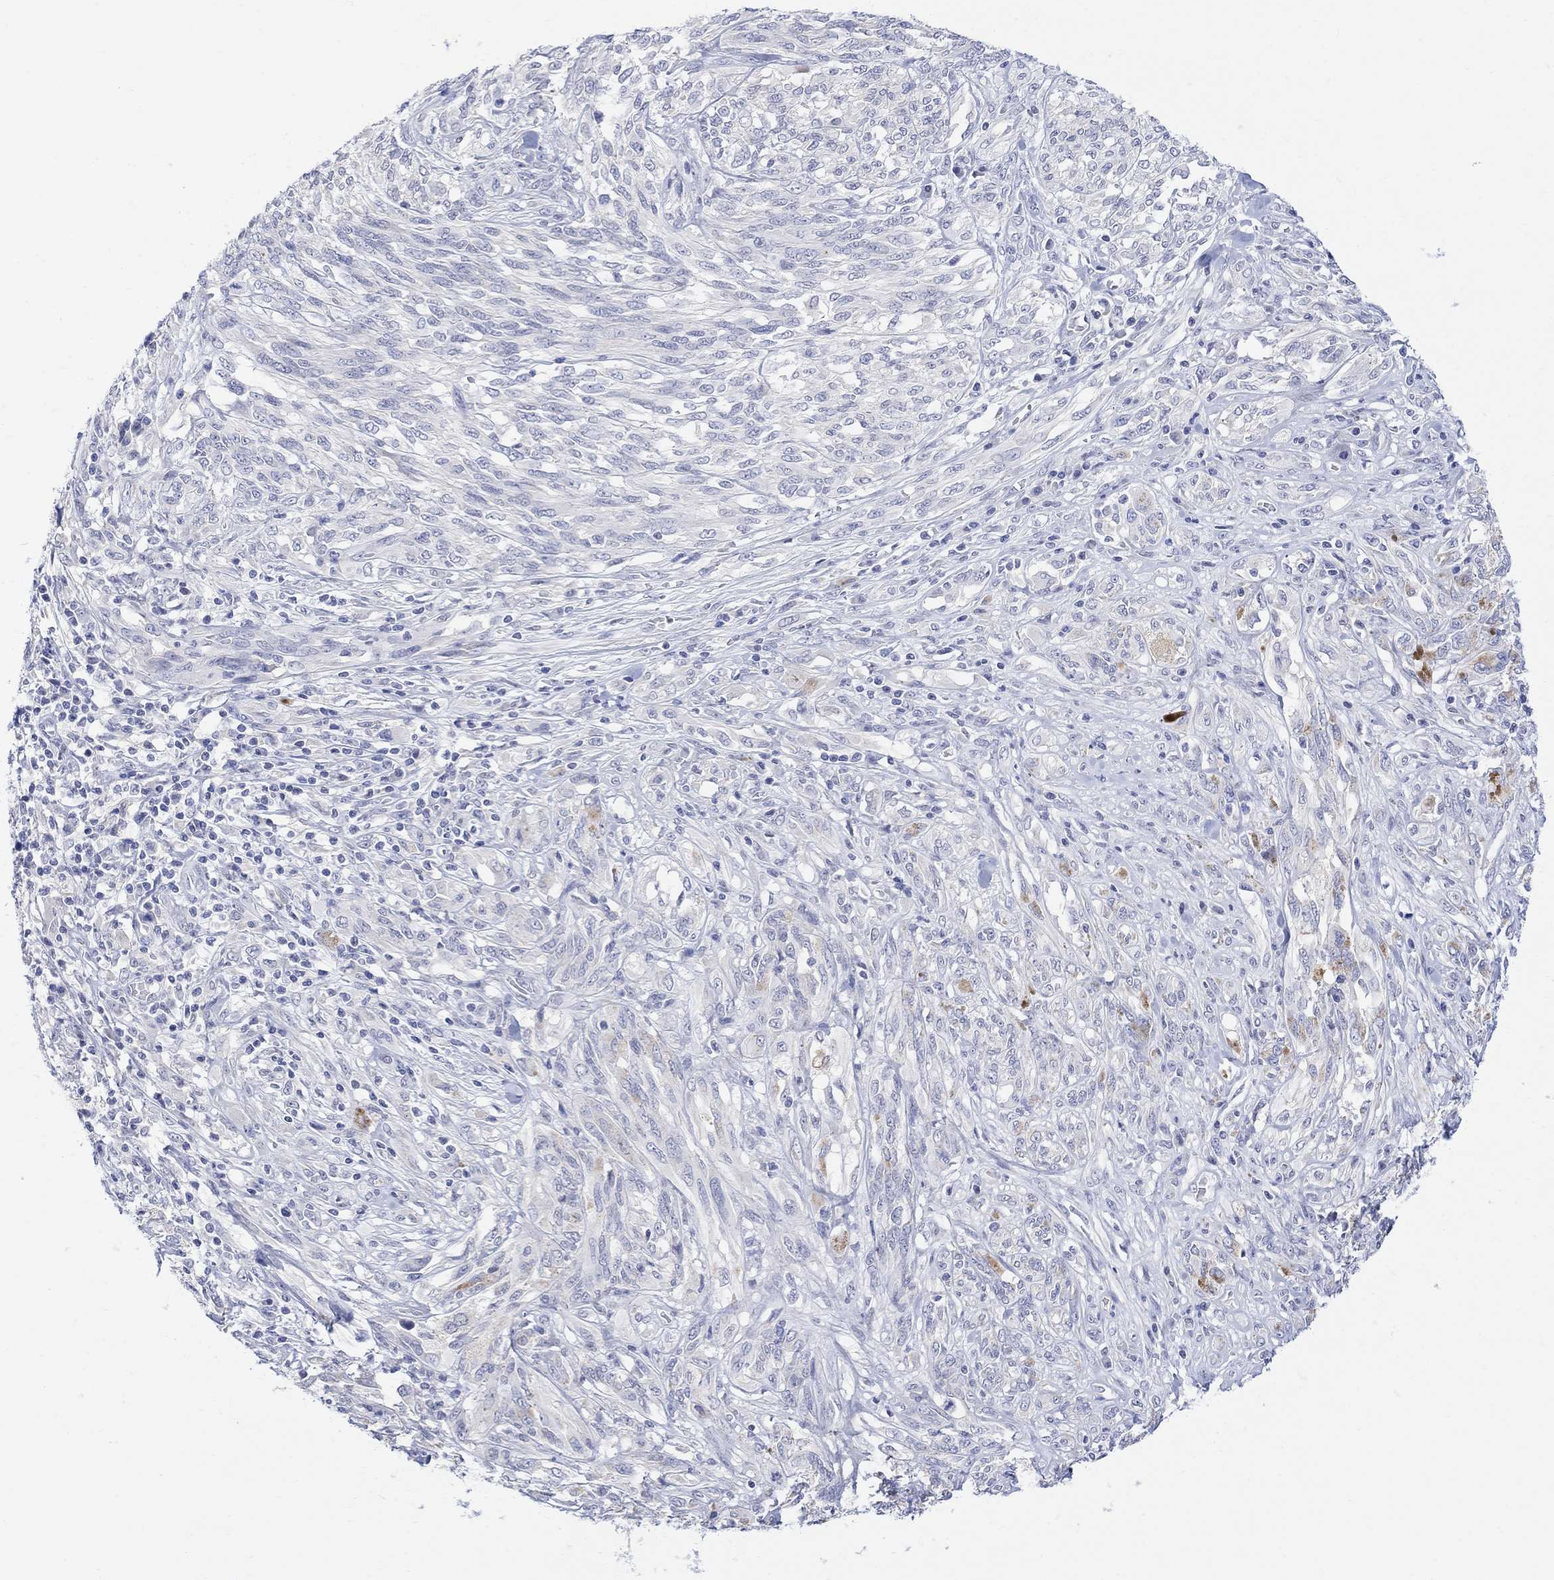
{"staining": {"intensity": "negative", "quantity": "none", "location": "none"}, "tissue": "melanoma", "cell_type": "Tumor cells", "image_type": "cancer", "snomed": [{"axis": "morphology", "description": "Malignant melanoma, NOS"}, {"axis": "topography", "description": "Skin"}], "caption": "Tumor cells show no significant positivity in melanoma.", "gene": "FBP2", "patient": {"sex": "female", "age": 91}}